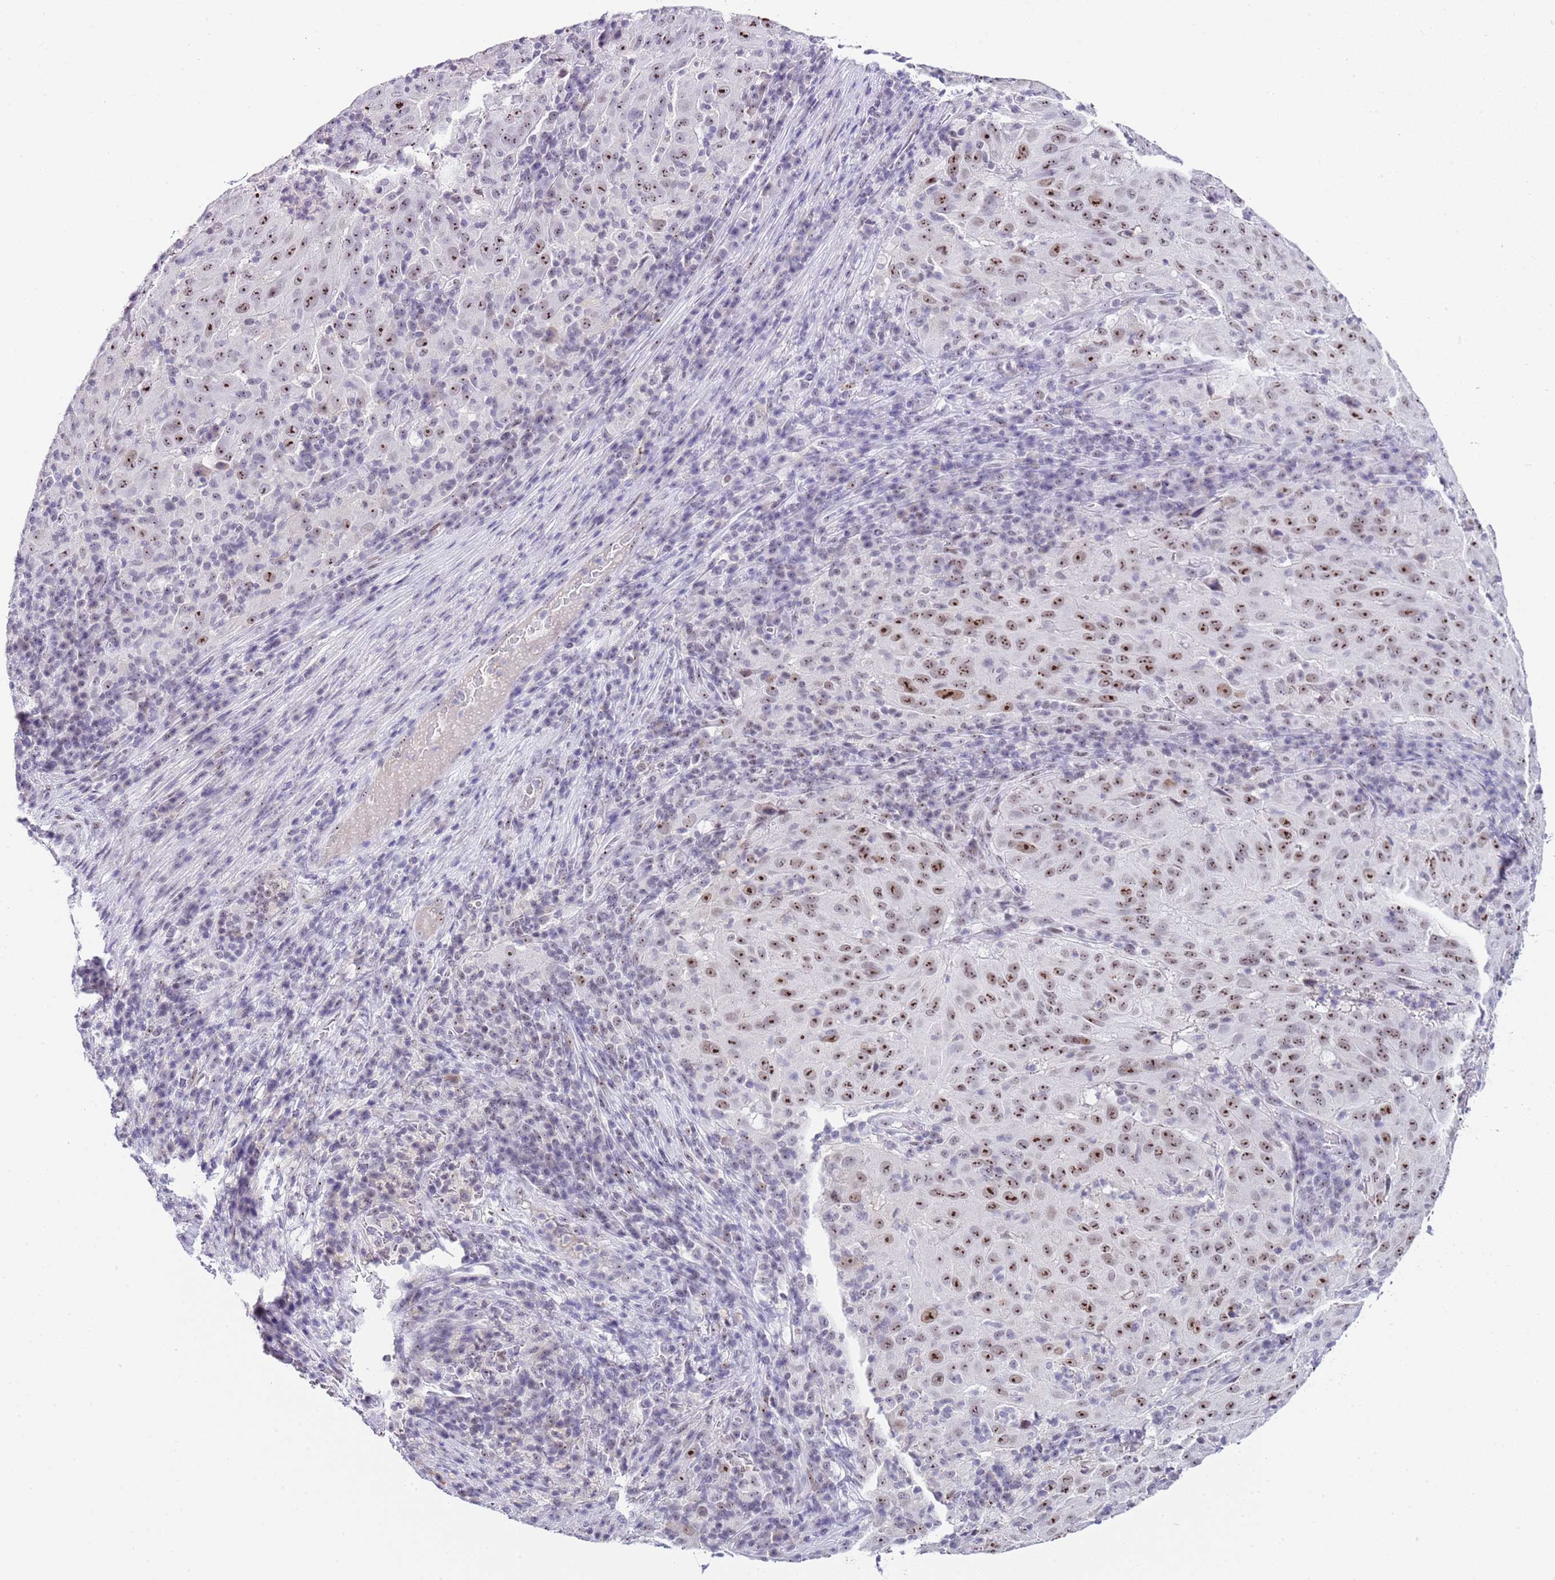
{"staining": {"intensity": "moderate", "quantity": ">75%", "location": "nuclear"}, "tissue": "pancreatic cancer", "cell_type": "Tumor cells", "image_type": "cancer", "snomed": [{"axis": "morphology", "description": "Adenocarcinoma, NOS"}, {"axis": "topography", "description": "Pancreas"}], "caption": "Pancreatic adenocarcinoma stained for a protein displays moderate nuclear positivity in tumor cells.", "gene": "NOP56", "patient": {"sex": "male", "age": 63}}